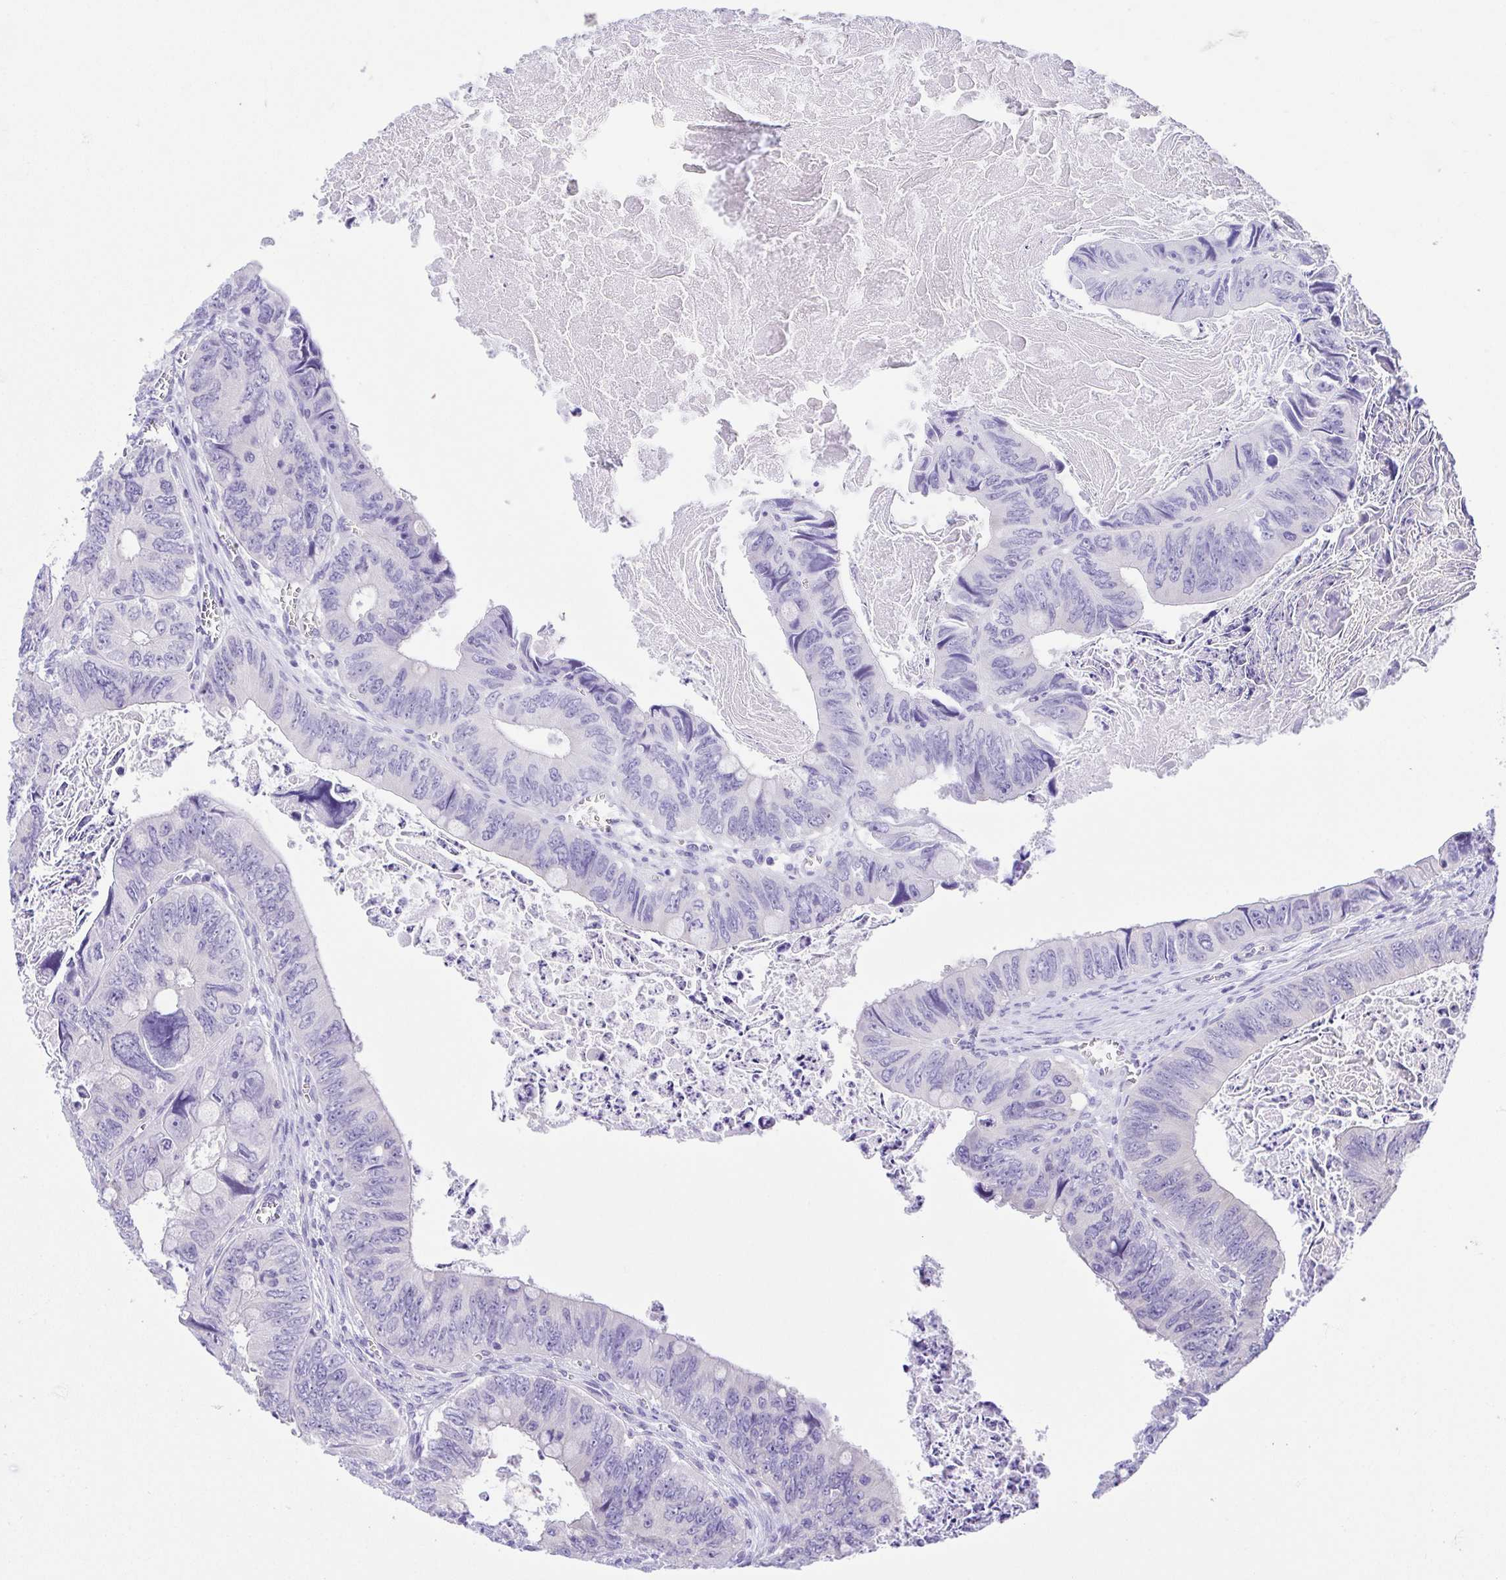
{"staining": {"intensity": "negative", "quantity": "none", "location": "none"}, "tissue": "colorectal cancer", "cell_type": "Tumor cells", "image_type": "cancer", "snomed": [{"axis": "morphology", "description": "Adenocarcinoma, NOS"}, {"axis": "topography", "description": "Colon"}], "caption": "Immunohistochemistry (IHC) histopathology image of human colorectal cancer (adenocarcinoma) stained for a protein (brown), which displays no staining in tumor cells.", "gene": "LUZP4", "patient": {"sex": "female", "age": 84}}